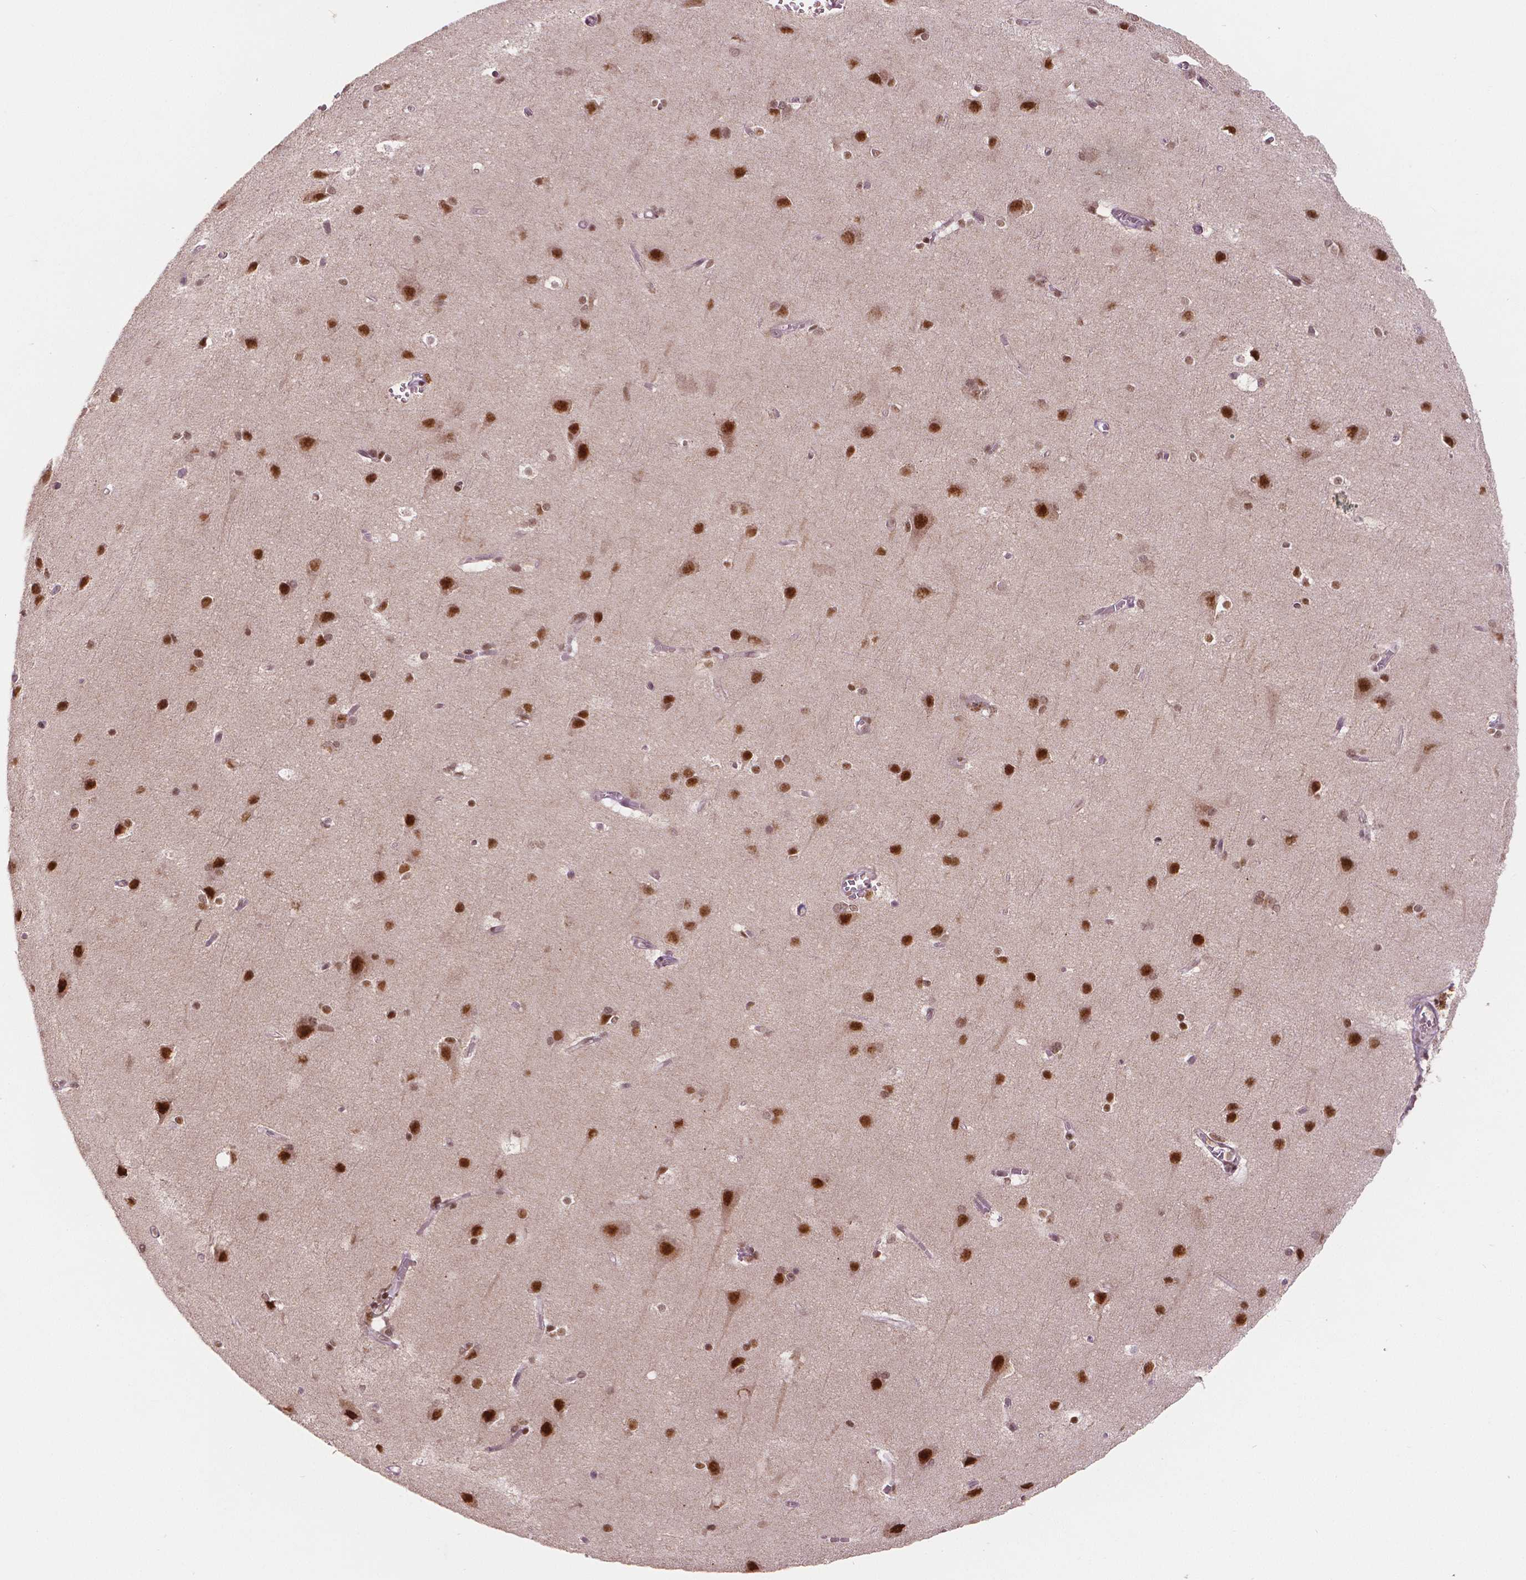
{"staining": {"intensity": "negative", "quantity": "none", "location": "none"}, "tissue": "cerebral cortex", "cell_type": "Endothelial cells", "image_type": "normal", "snomed": [{"axis": "morphology", "description": "Normal tissue, NOS"}, {"axis": "topography", "description": "Cerebral cortex"}], "caption": "DAB (3,3'-diaminobenzidine) immunohistochemical staining of normal human cerebral cortex reveals no significant staining in endothelial cells.", "gene": "NSD2", "patient": {"sex": "male", "age": 37}}